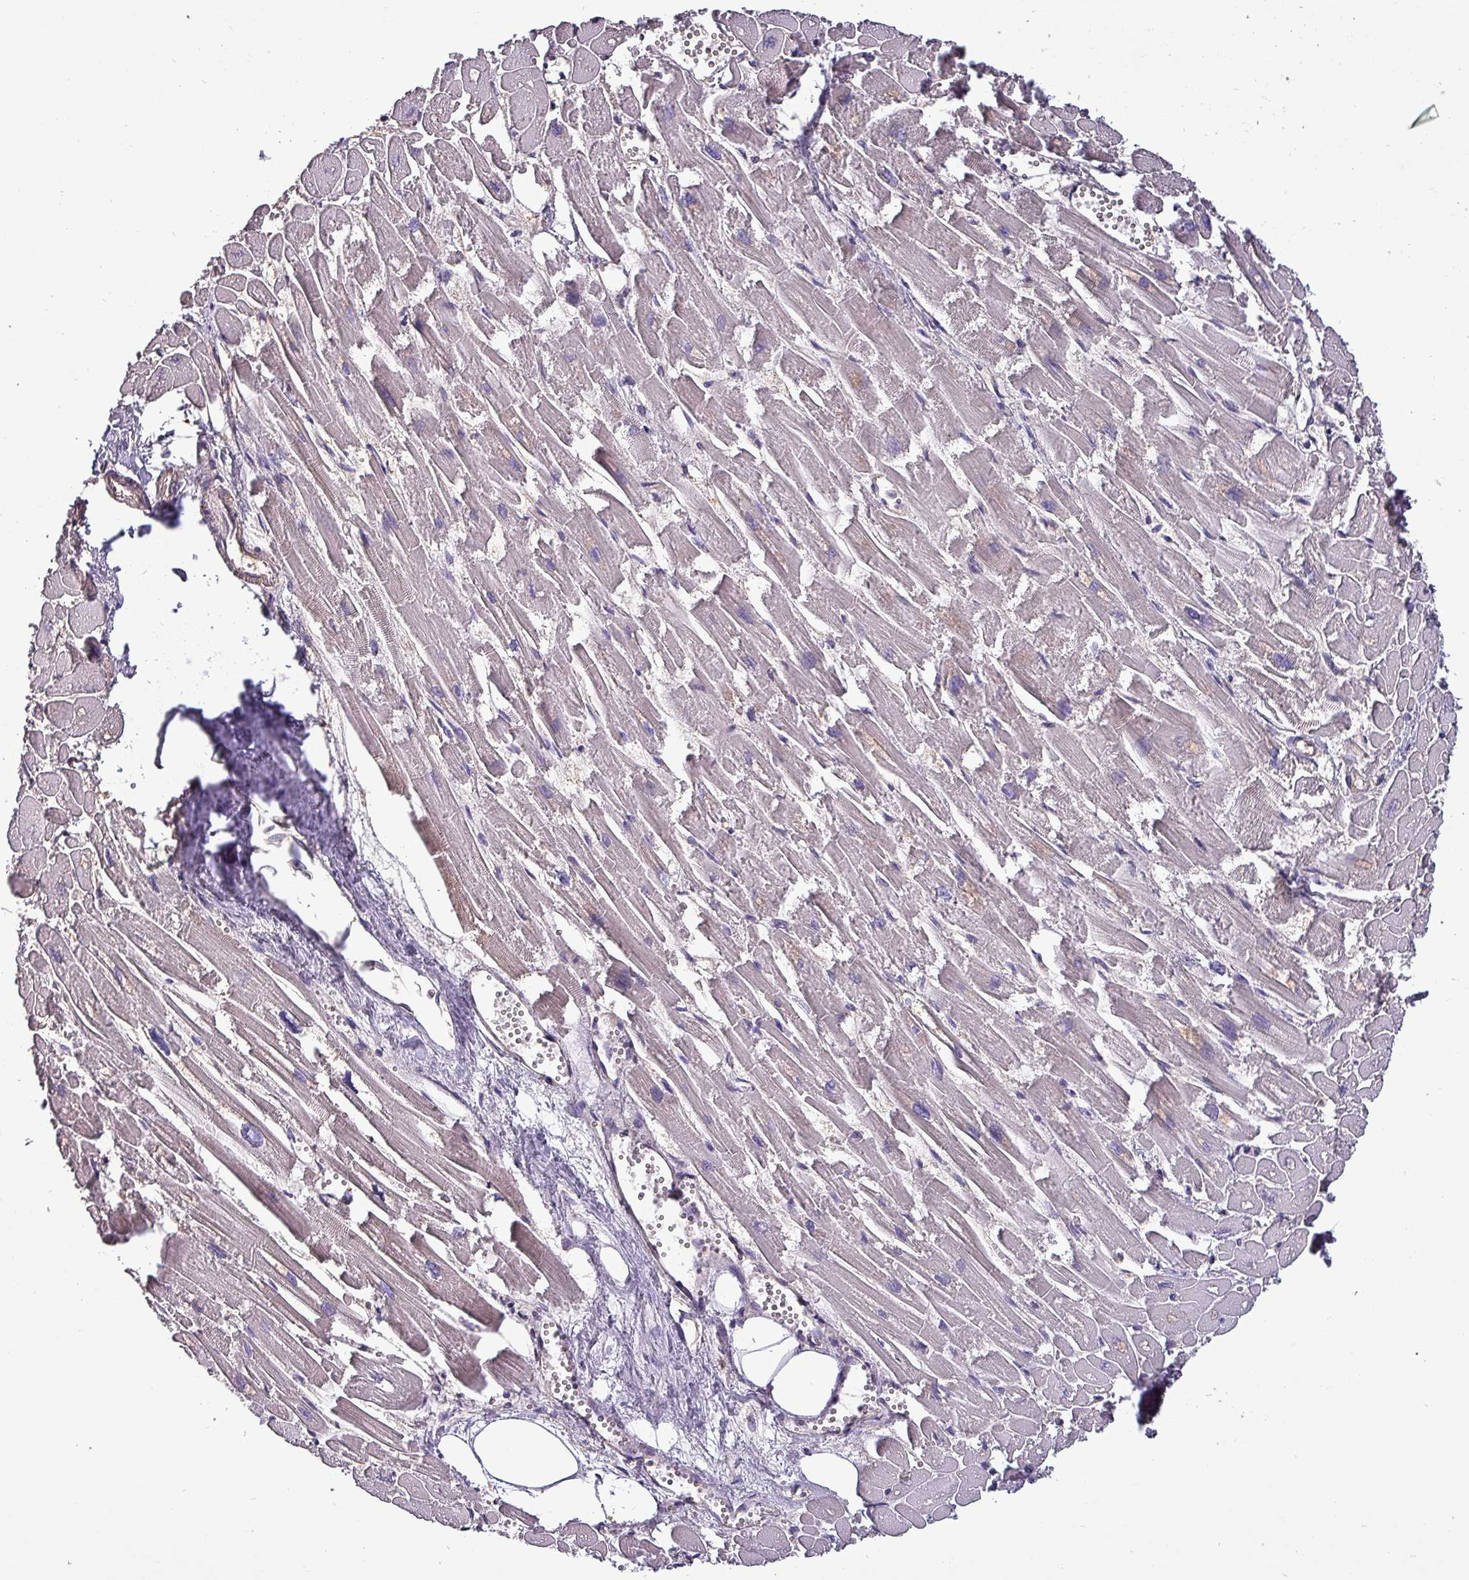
{"staining": {"intensity": "negative", "quantity": "none", "location": "none"}, "tissue": "heart muscle", "cell_type": "Cardiomyocytes", "image_type": "normal", "snomed": [{"axis": "morphology", "description": "Normal tissue, NOS"}, {"axis": "topography", "description": "Heart"}], "caption": "The immunohistochemistry (IHC) photomicrograph has no significant expression in cardiomyocytes of heart muscle.", "gene": "HTRA4", "patient": {"sex": "male", "age": 54}}